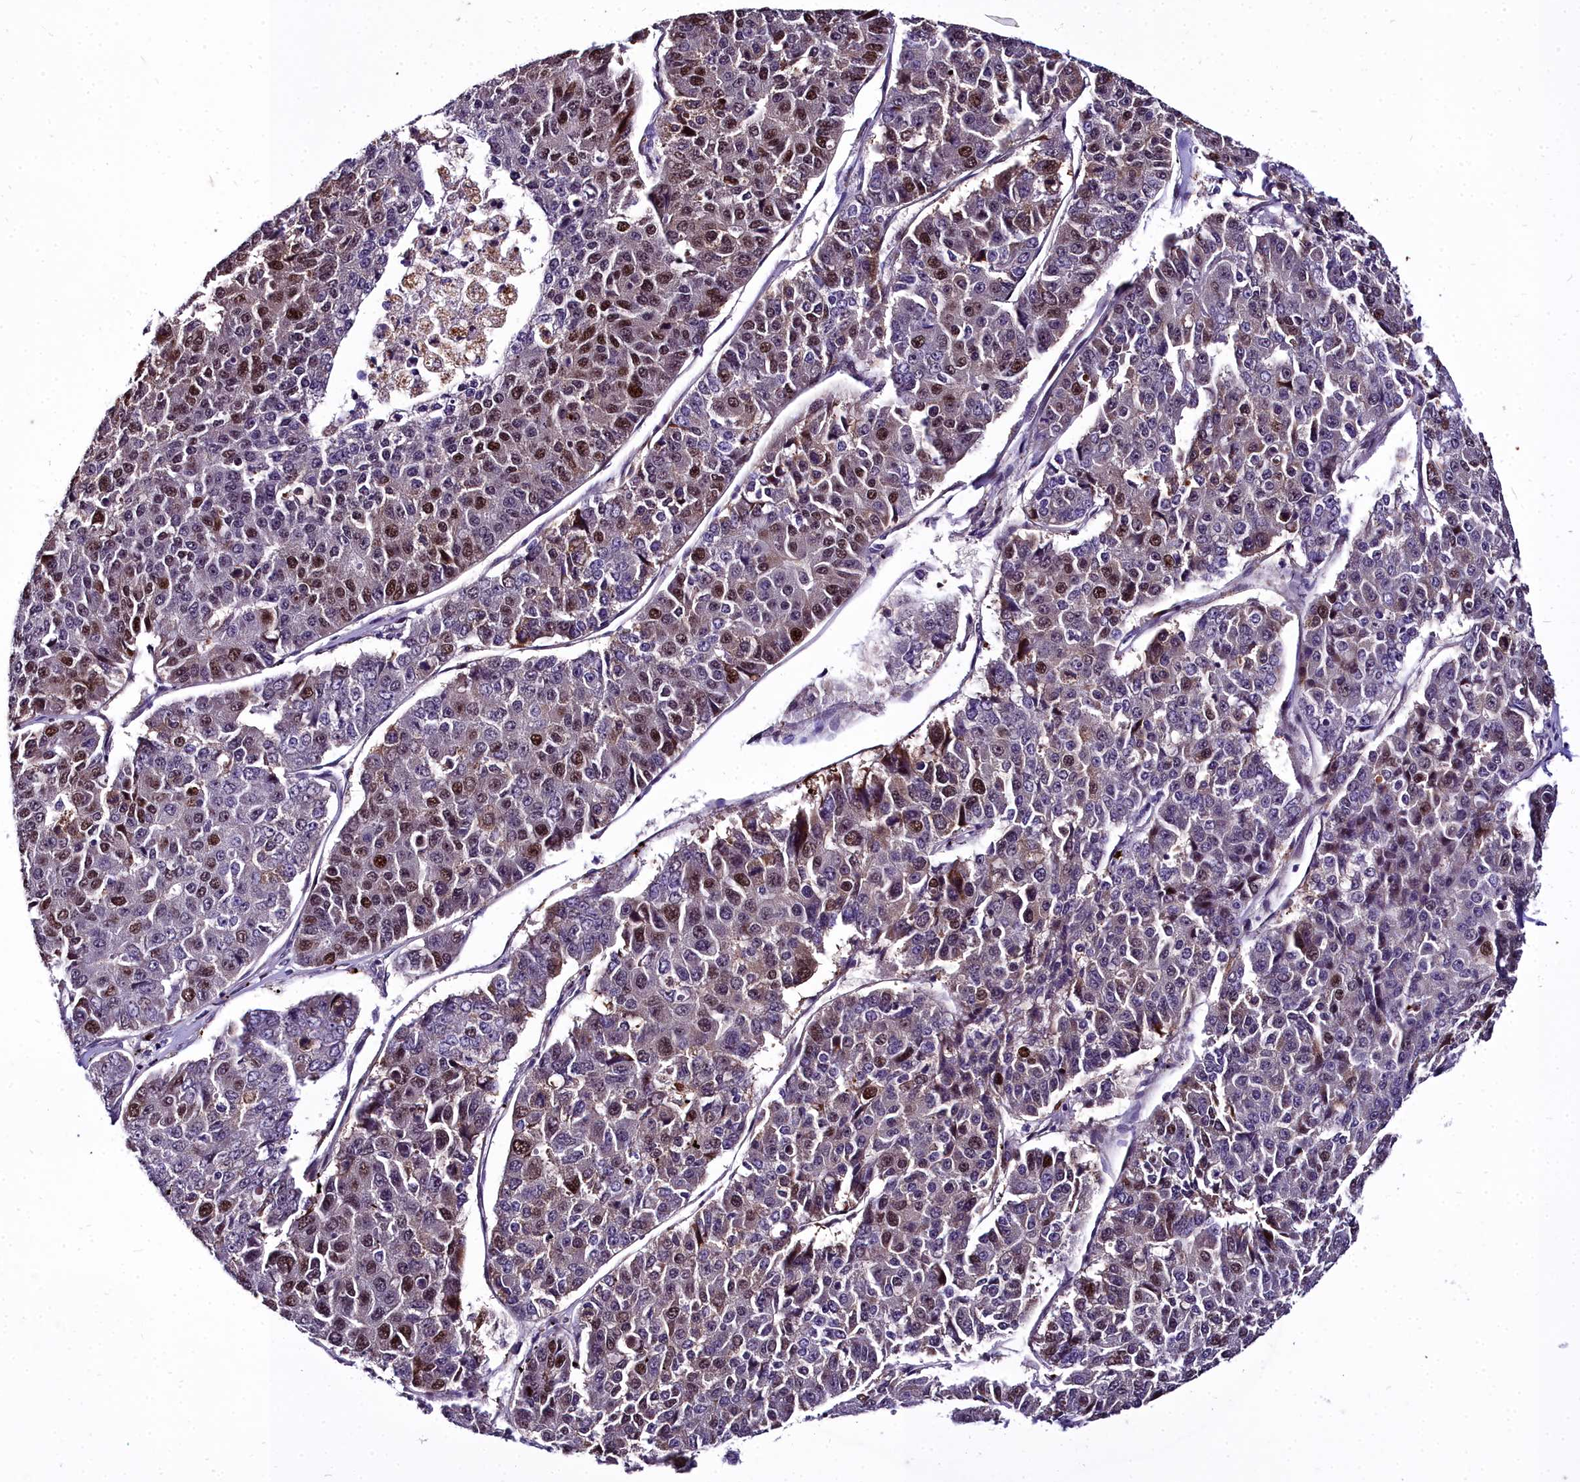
{"staining": {"intensity": "strong", "quantity": "25%-75%", "location": "nuclear"}, "tissue": "pancreatic cancer", "cell_type": "Tumor cells", "image_type": "cancer", "snomed": [{"axis": "morphology", "description": "Adenocarcinoma, NOS"}, {"axis": "topography", "description": "Pancreas"}], "caption": "This photomicrograph exhibits IHC staining of human pancreatic adenocarcinoma, with high strong nuclear positivity in approximately 25%-75% of tumor cells.", "gene": "TRIML2", "patient": {"sex": "male", "age": 50}}